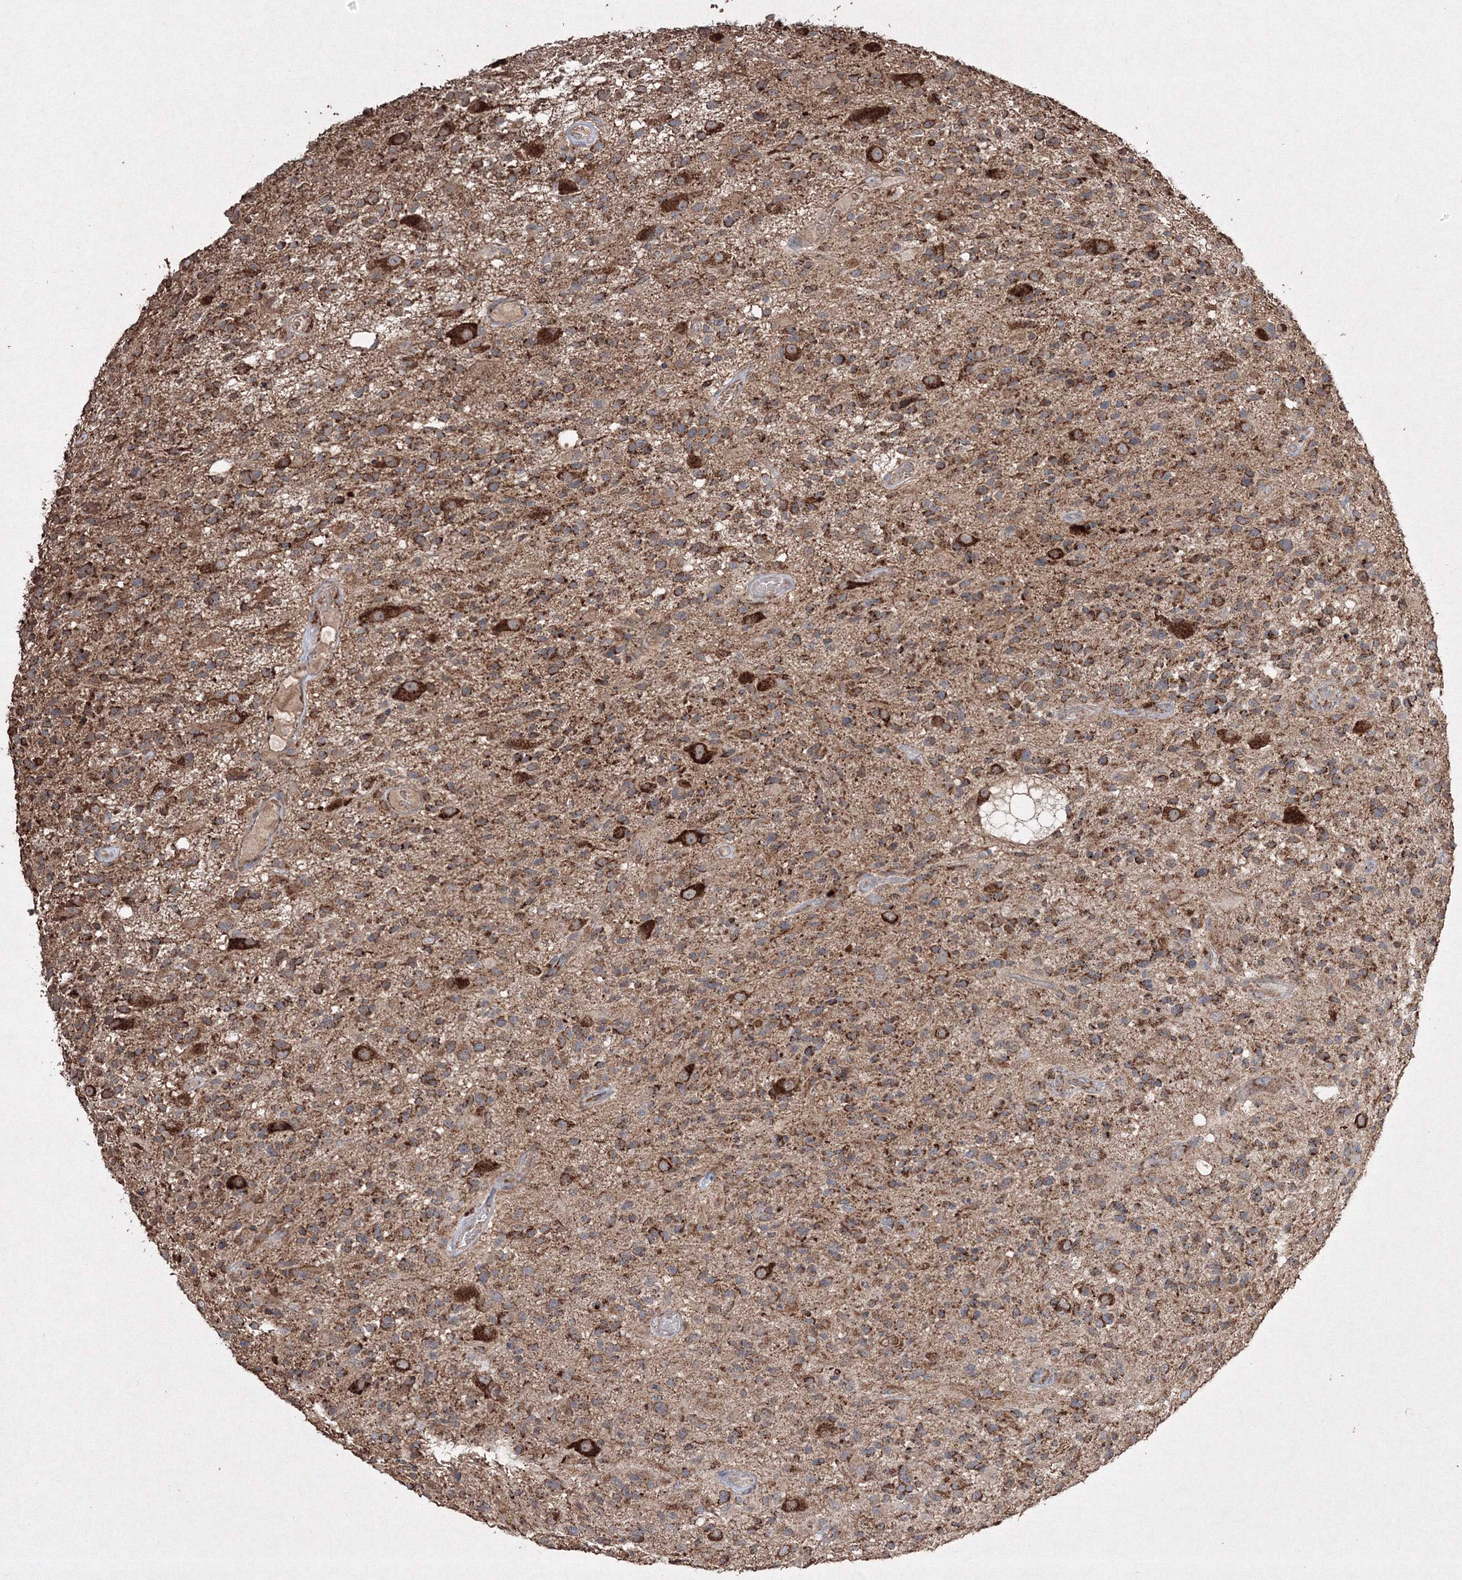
{"staining": {"intensity": "moderate", "quantity": ">75%", "location": "cytoplasmic/membranous"}, "tissue": "glioma", "cell_type": "Tumor cells", "image_type": "cancer", "snomed": [{"axis": "morphology", "description": "Glioma, malignant, High grade"}, {"axis": "morphology", "description": "Glioblastoma, NOS"}, {"axis": "topography", "description": "Brain"}], "caption": "Tumor cells exhibit moderate cytoplasmic/membranous positivity in approximately >75% of cells in glioblastoma.", "gene": "GRSF1", "patient": {"sex": "male", "age": 60}}